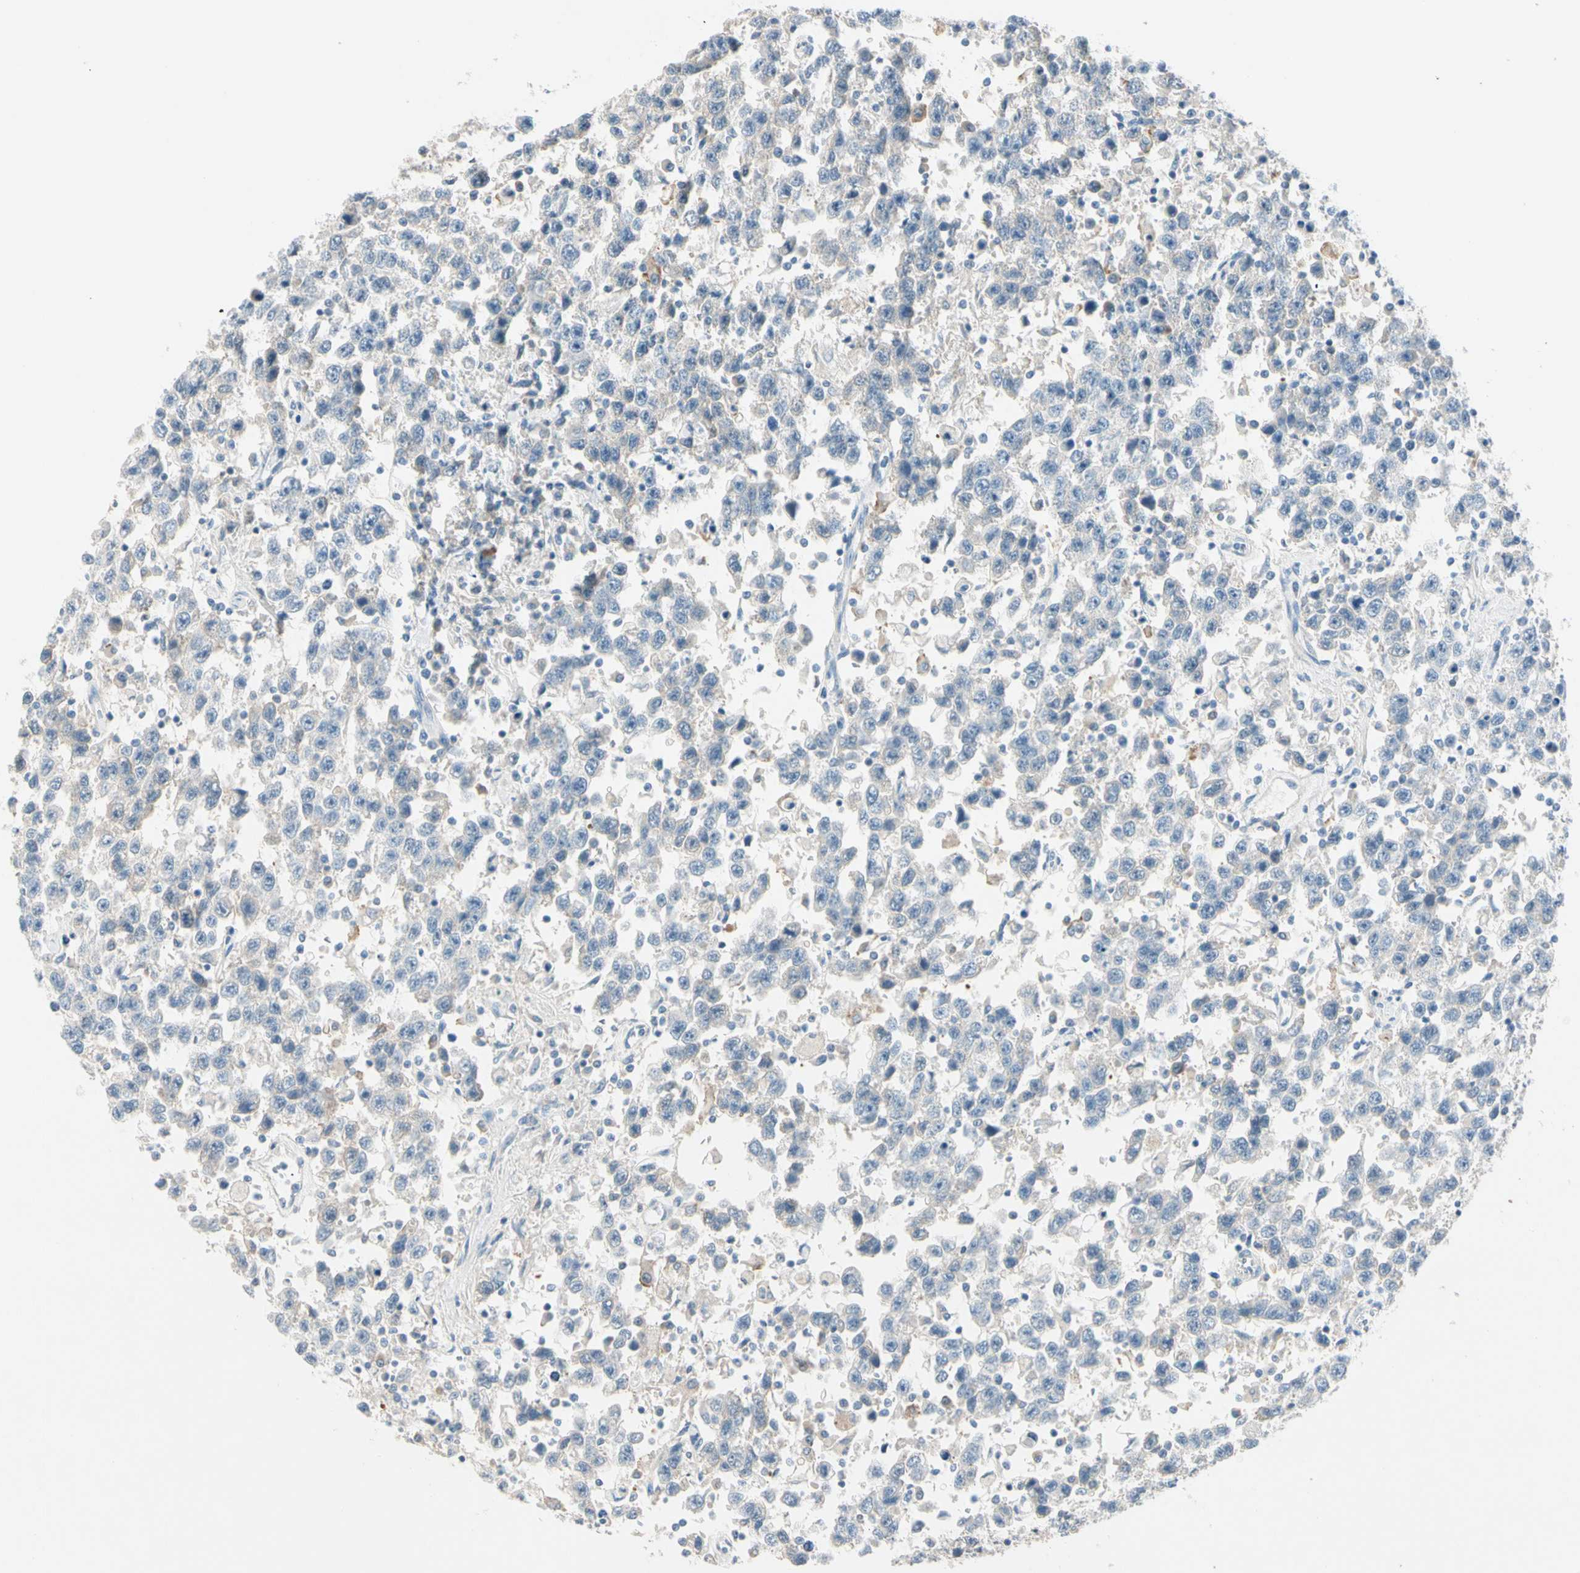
{"staining": {"intensity": "negative", "quantity": "none", "location": "none"}, "tissue": "testis cancer", "cell_type": "Tumor cells", "image_type": "cancer", "snomed": [{"axis": "morphology", "description": "Seminoma, NOS"}, {"axis": "topography", "description": "Testis"}], "caption": "Tumor cells are negative for protein expression in human testis seminoma.", "gene": "SERPIND1", "patient": {"sex": "male", "age": 41}}